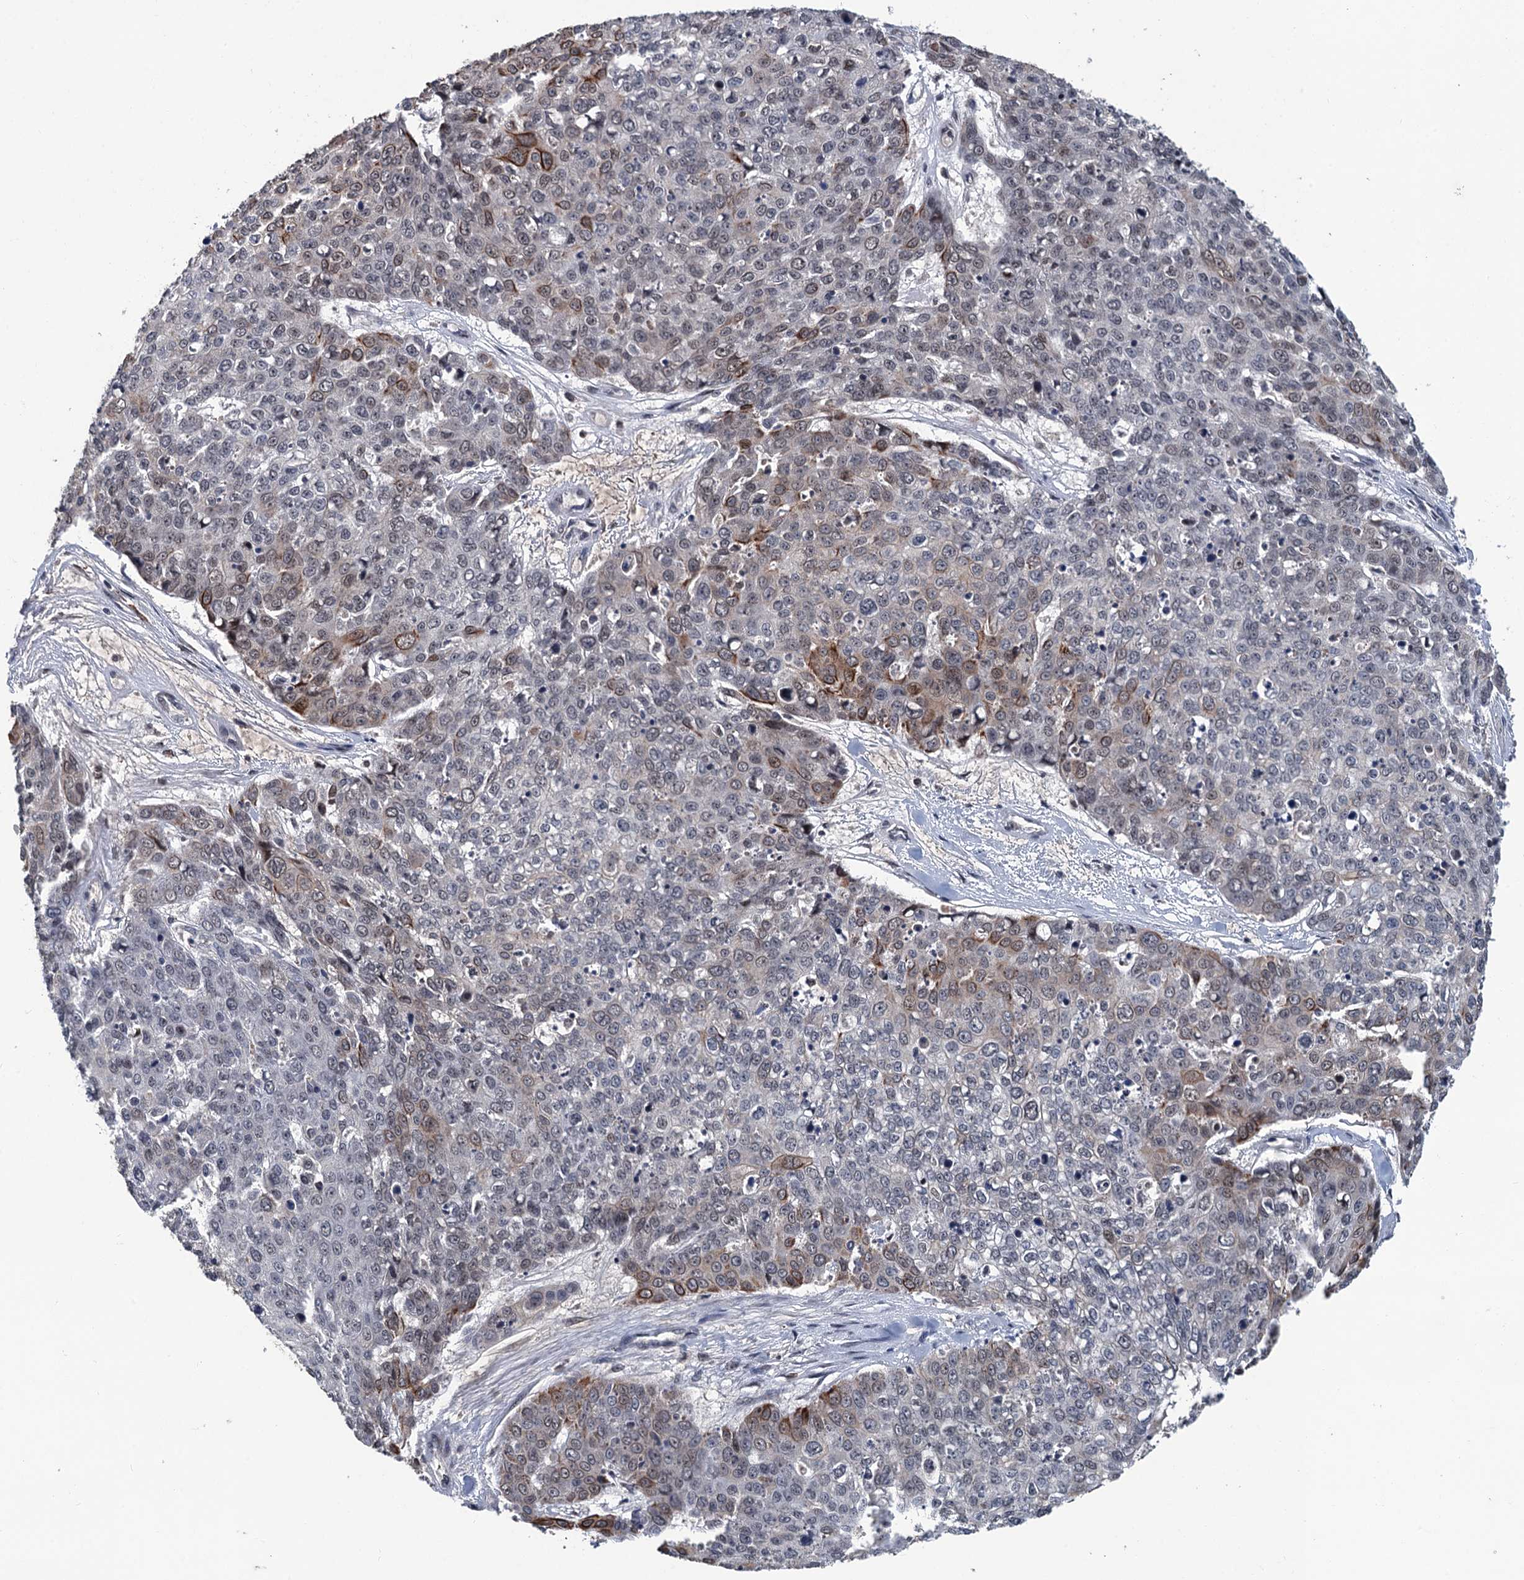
{"staining": {"intensity": "moderate", "quantity": "<25%", "location": "cytoplasmic/membranous"}, "tissue": "skin cancer", "cell_type": "Tumor cells", "image_type": "cancer", "snomed": [{"axis": "morphology", "description": "Squamous cell carcinoma, NOS"}, {"axis": "topography", "description": "Skin"}], "caption": "Skin squamous cell carcinoma stained for a protein displays moderate cytoplasmic/membranous positivity in tumor cells. (Brightfield microscopy of DAB IHC at high magnification).", "gene": "RASSF4", "patient": {"sex": "male", "age": 71}}